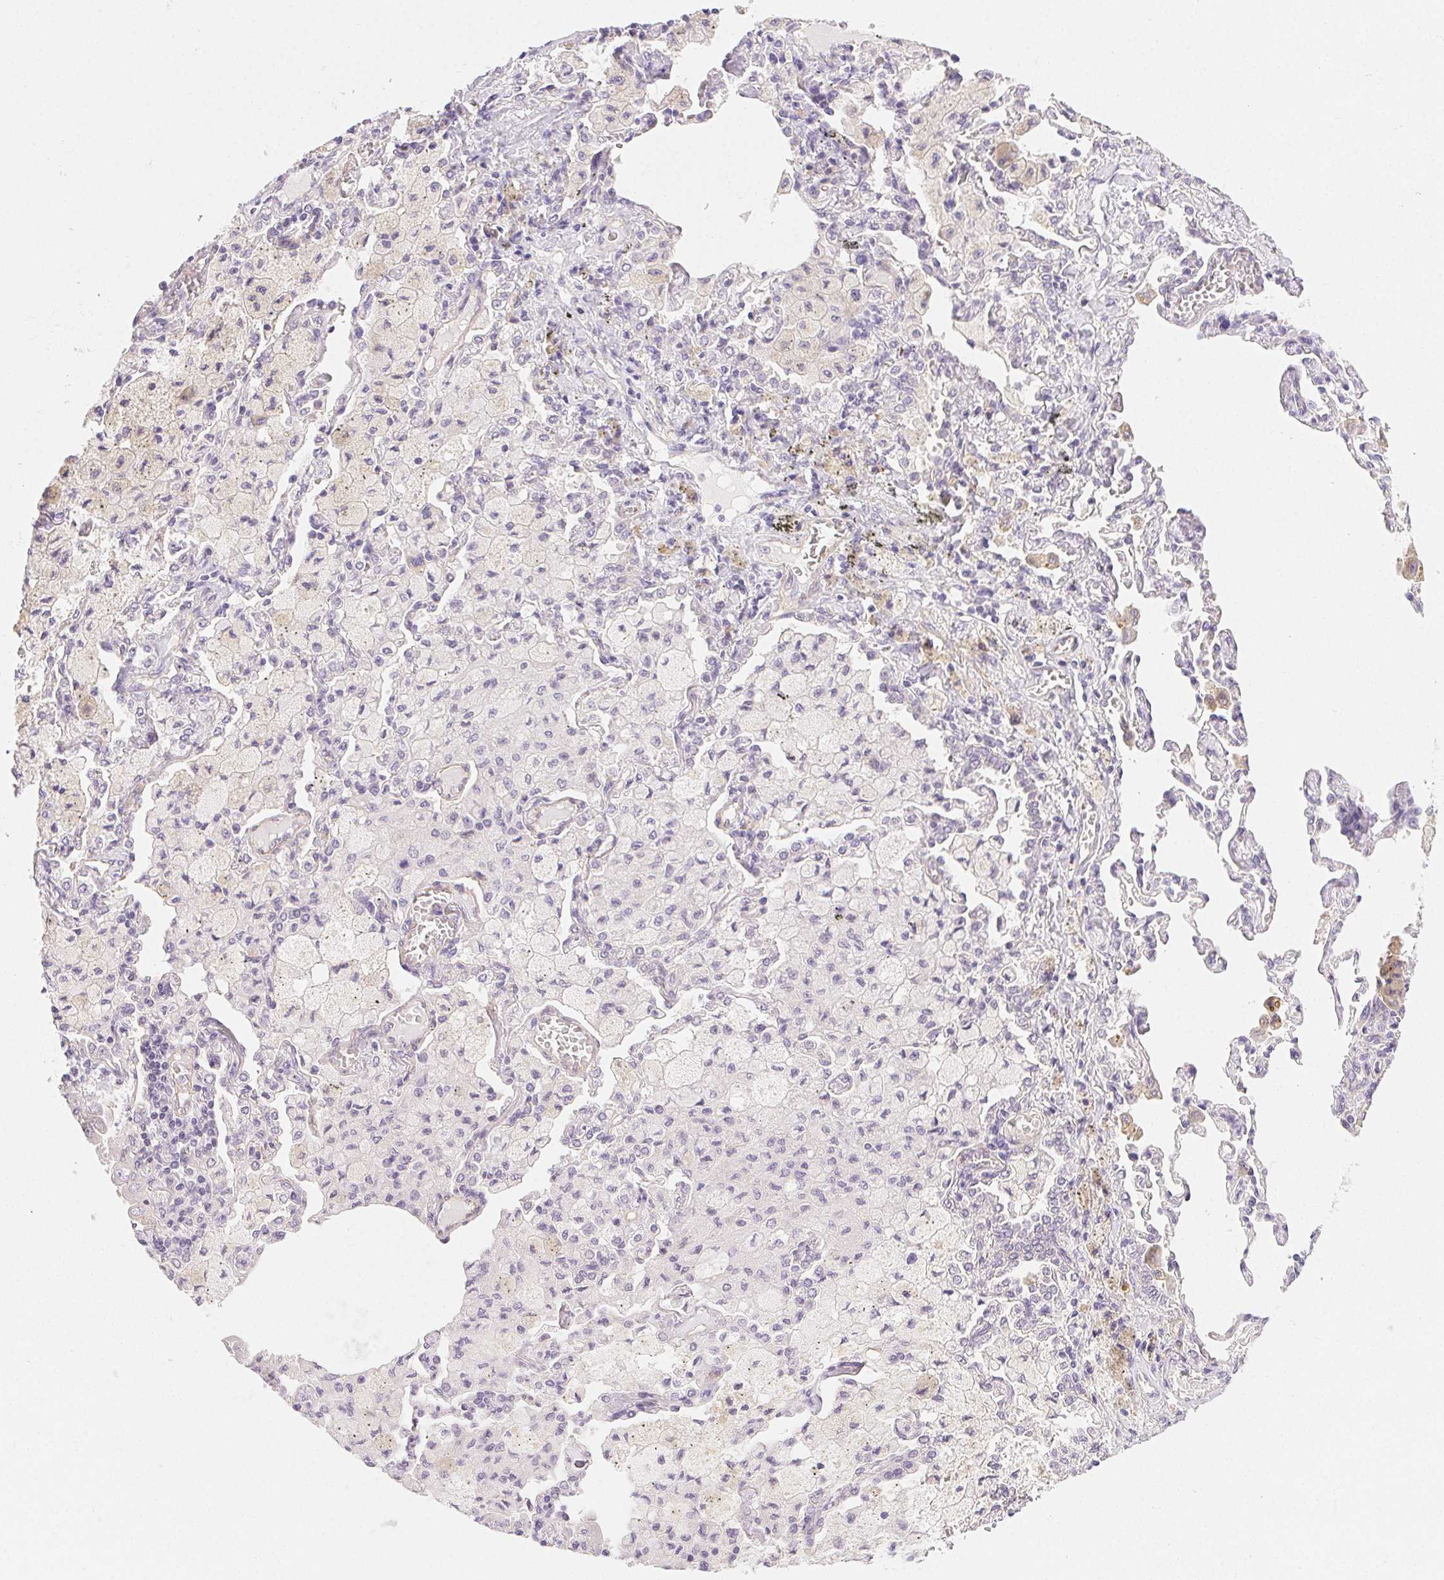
{"staining": {"intensity": "negative", "quantity": "none", "location": "none"}, "tissue": "lung cancer", "cell_type": "Tumor cells", "image_type": "cancer", "snomed": [{"axis": "morphology", "description": "Adenocarcinoma, NOS"}, {"axis": "topography", "description": "Lung"}], "caption": "Immunohistochemistry (IHC) photomicrograph of neoplastic tissue: lung cancer (adenocarcinoma) stained with DAB displays no significant protein expression in tumor cells.", "gene": "CSN1S1", "patient": {"sex": "male", "age": 64}}